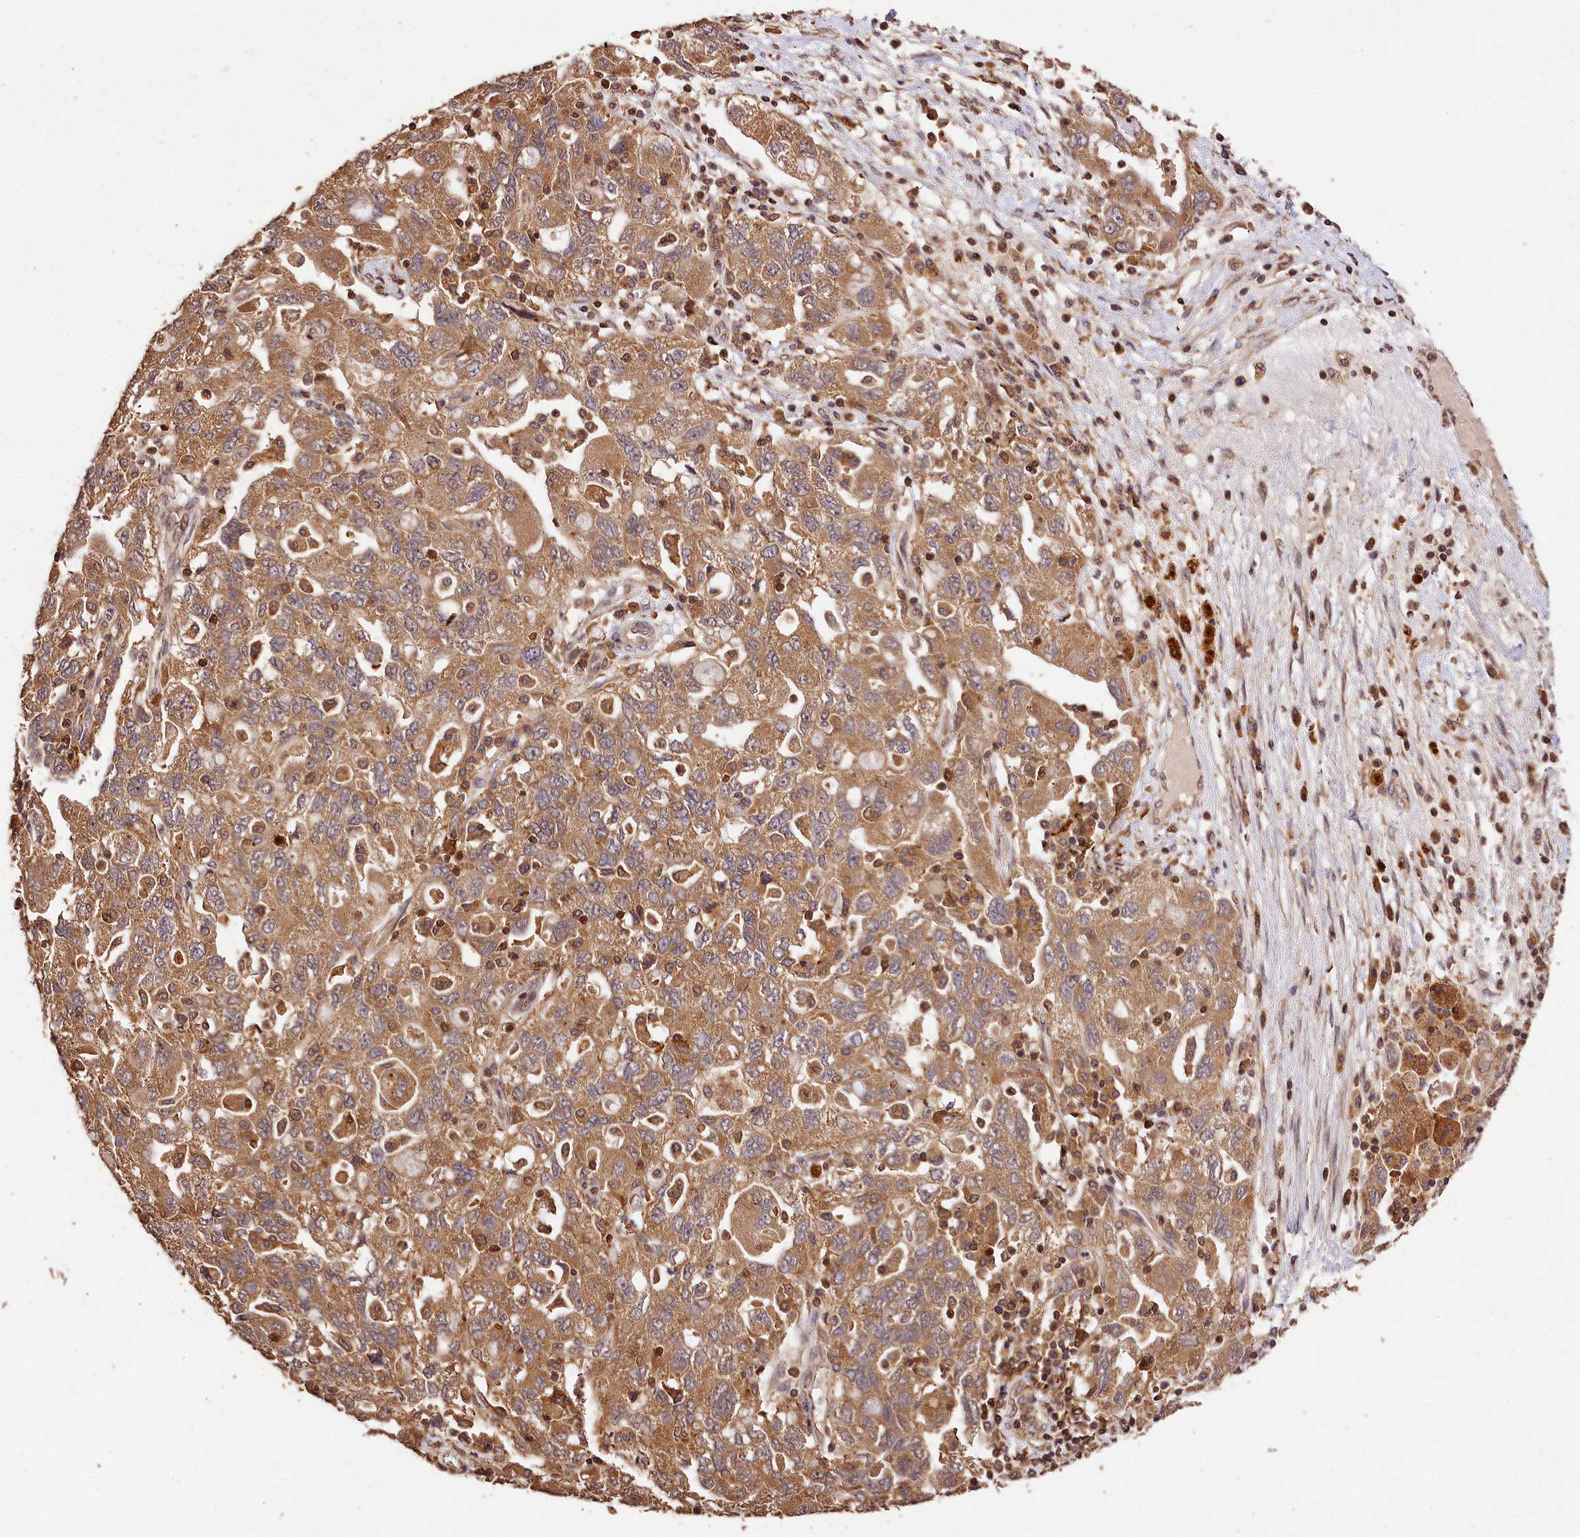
{"staining": {"intensity": "moderate", "quantity": ">75%", "location": "cytoplasmic/membranous"}, "tissue": "ovarian cancer", "cell_type": "Tumor cells", "image_type": "cancer", "snomed": [{"axis": "morphology", "description": "Carcinoma, NOS"}, {"axis": "morphology", "description": "Cystadenocarcinoma, serous, NOS"}, {"axis": "topography", "description": "Ovary"}], "caption": "Protein expression analysis of human ovarian cancer reveals moderate cytoplasmic/membranous staining in approximately >75% of tumor cells.", "gene": "KPTN", "patient": {"sex": "female", "age": 69}}